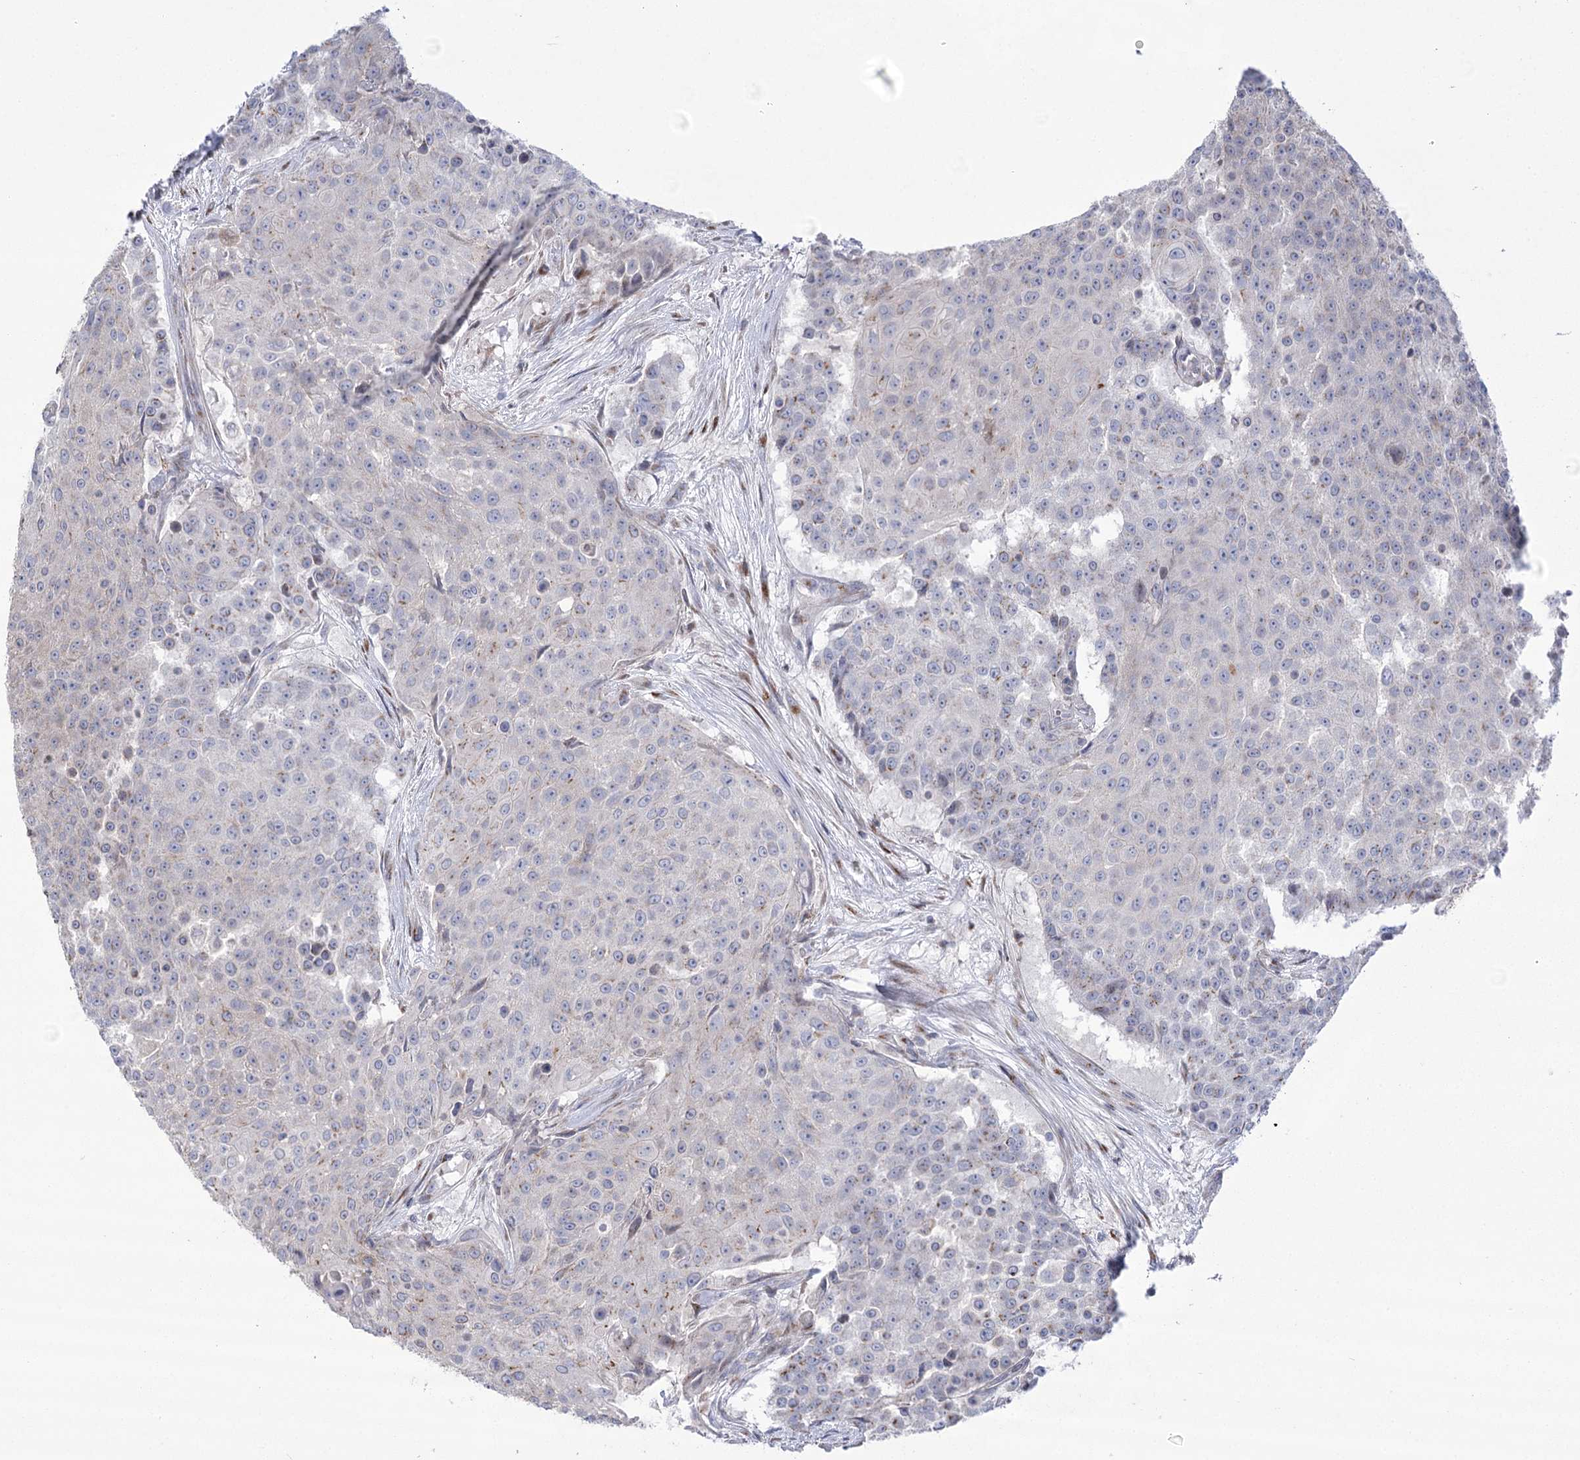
{"staining": {"intensity": "weak", "quantity": "<25%", "location": "cytoplasmic/membranous"}, "tissue": "urothelial cancer", "cell_type": "Tumor cells", "image_type": "cancer", "snomed": [{"axis": "morphology", "description": "Urothelial carcinoma, High grade"}, {"axis": "topography", "description": "Urinary bladder"}], "caption": "Protein analysis of high-grade urothelial carcinoma shows no significant expression in tumor cells. The staining was performed using DAB to visualize the protein expression in brown, while the nuclei were stained in blue with hematoxylin (Magnification: 20x).", "gene": "NME7", "patient": {"sex": "female", "age": 63}}